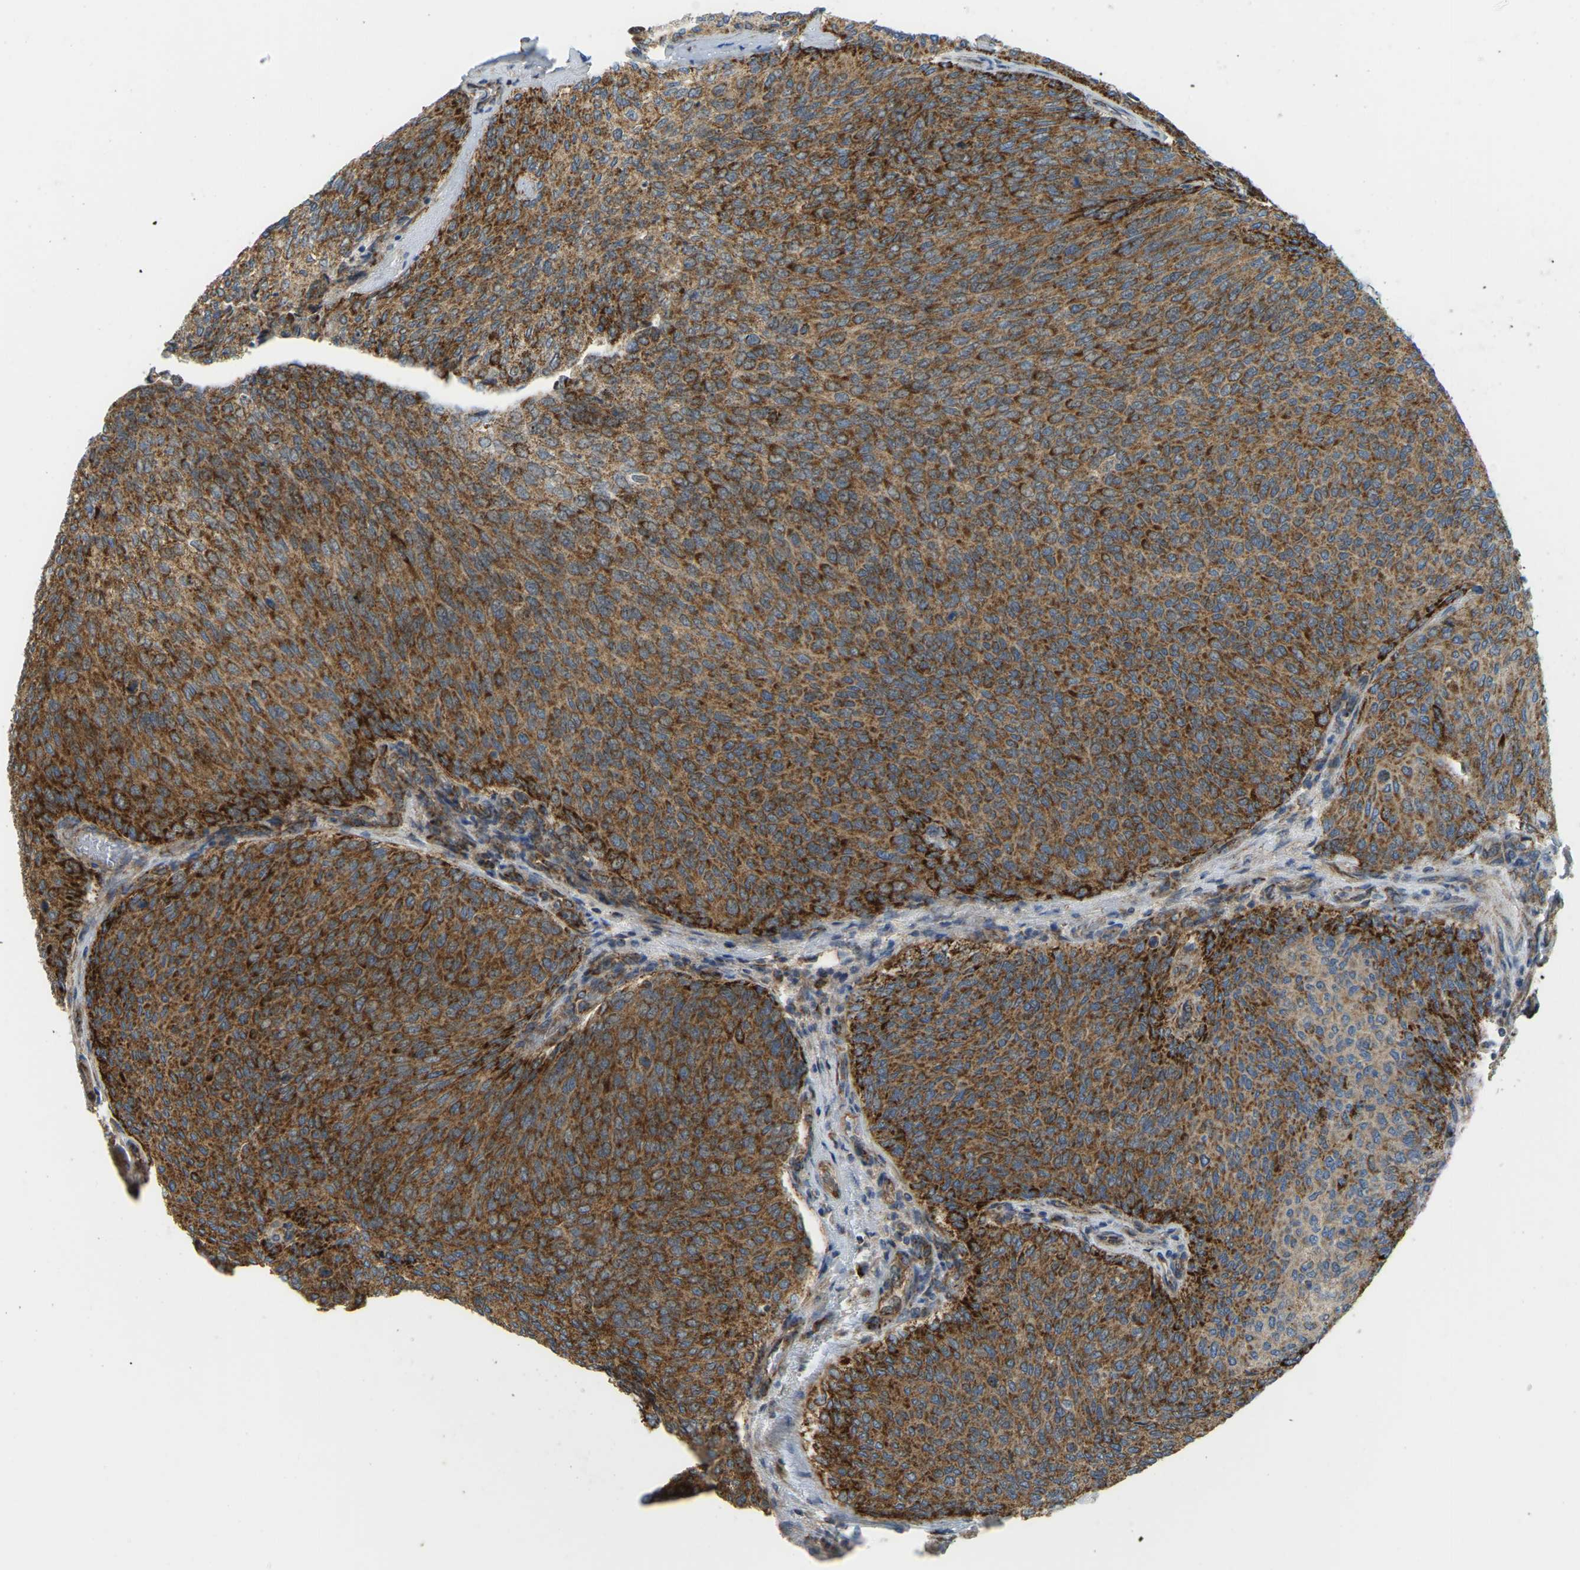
{"staining": {"intensity": "strong", "quantity": ">75%", "location": "cytoplasmic/membranous"}, "tissue": "urothelial cancer", "cell_type": "Tumor cells", "image_type": "cancer", "snomed": [{"axis": "morphology", "description": "Urothelial carcinoma, Low grade"}, {"axis": "topography", "description": "Urinary bladder"}], "caption": "Protein staining of urothelial cancer tissue reveals strong cytoplasmic/membranous expression in approximately >75% of tumor cells.", "gene": "PSMD7", "patient": {"sex": "female", "age": 79}}